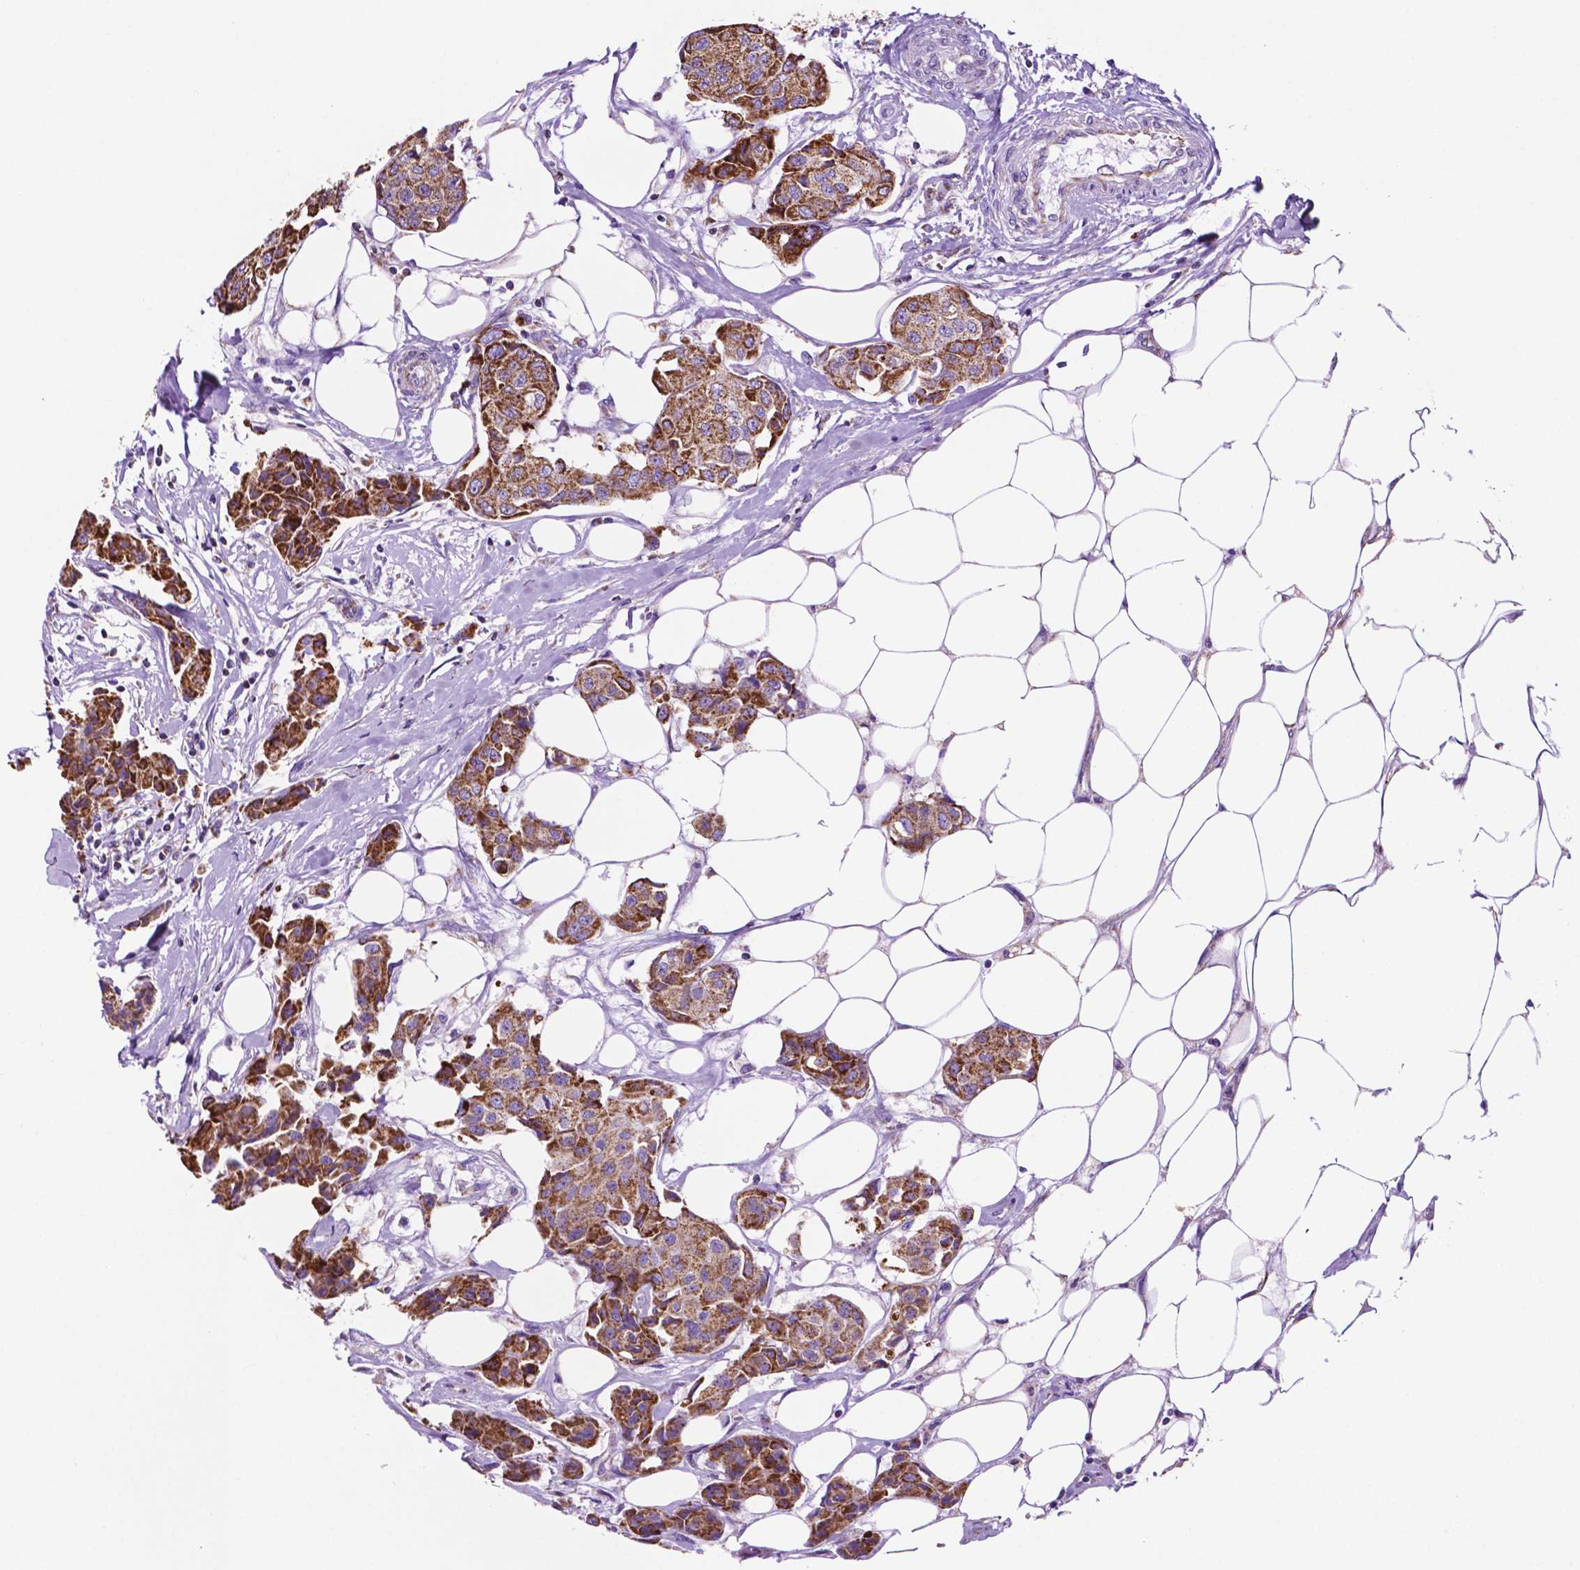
{"staining": {"intensity": "strong", "quantity": ">75%", "location": "cytoplasmic/membranous"}, "tissue": "breast cancer", "cell_type": "Tumor cells", "image_type": "cancer", "snomed": [{"axis": "morphology", "description": "Duct carcinoma"}, {"axis": "topography", "description": "Breast"}, {"axis": "topography", "description": "Lymph node"}], "caption": "Human invasive ductal carcinoma (breast) stained for a protein (brown) demonstrates strong cytoplasmic/membranous positive staining in approximately >75% of tumor cells.", "gene": "GDPD5", "patient": {"sex": "female", "age": 80}}